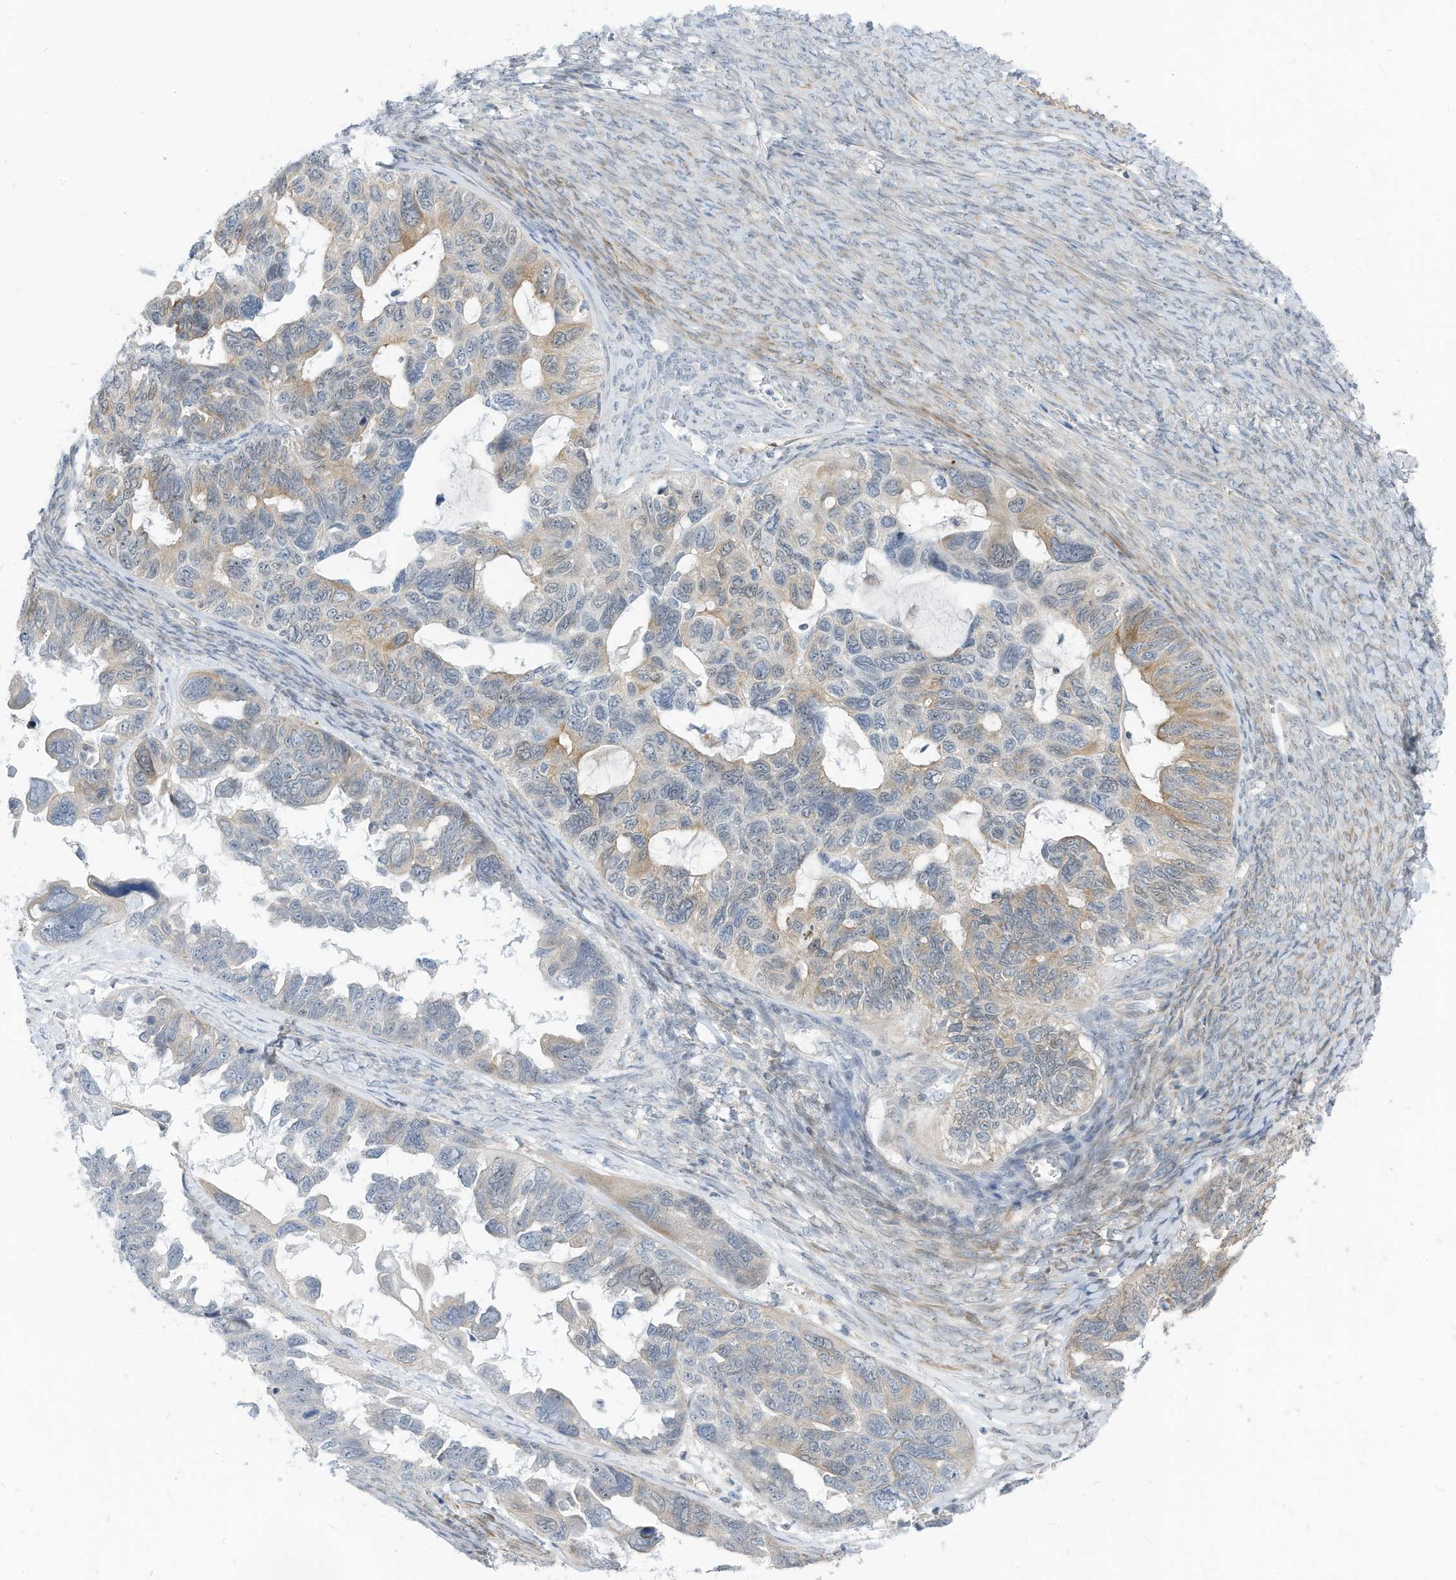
{"staining": {"intensity": "weak", "quantity": "25%-75%", "location": "cytoplasmic/membranous"}, "tissue": "ovarian cancer", "cell_type": "Tumor cells", "image_type": "cancer", "snomed": [{"axis": "morphology", "description": "Cystadenocarcinoma, serous, NOS"}, {"axis": "topography", "description": "Ovary"}], "caption": "A low amount of weak cytoplasmic/membranous expression is seen in approximately 25%-75% of tumor cells in ovarian cancer (serous cystadenocarcinoma) tissue. (Stains: DAB (3,3'-diaminobenzidine) in brown, nuclei in blue, Microscopy: brightfield microscopy at high magnification).", "gene": "GPATCH3", "patient": {"sex": "female", "age": 79}}